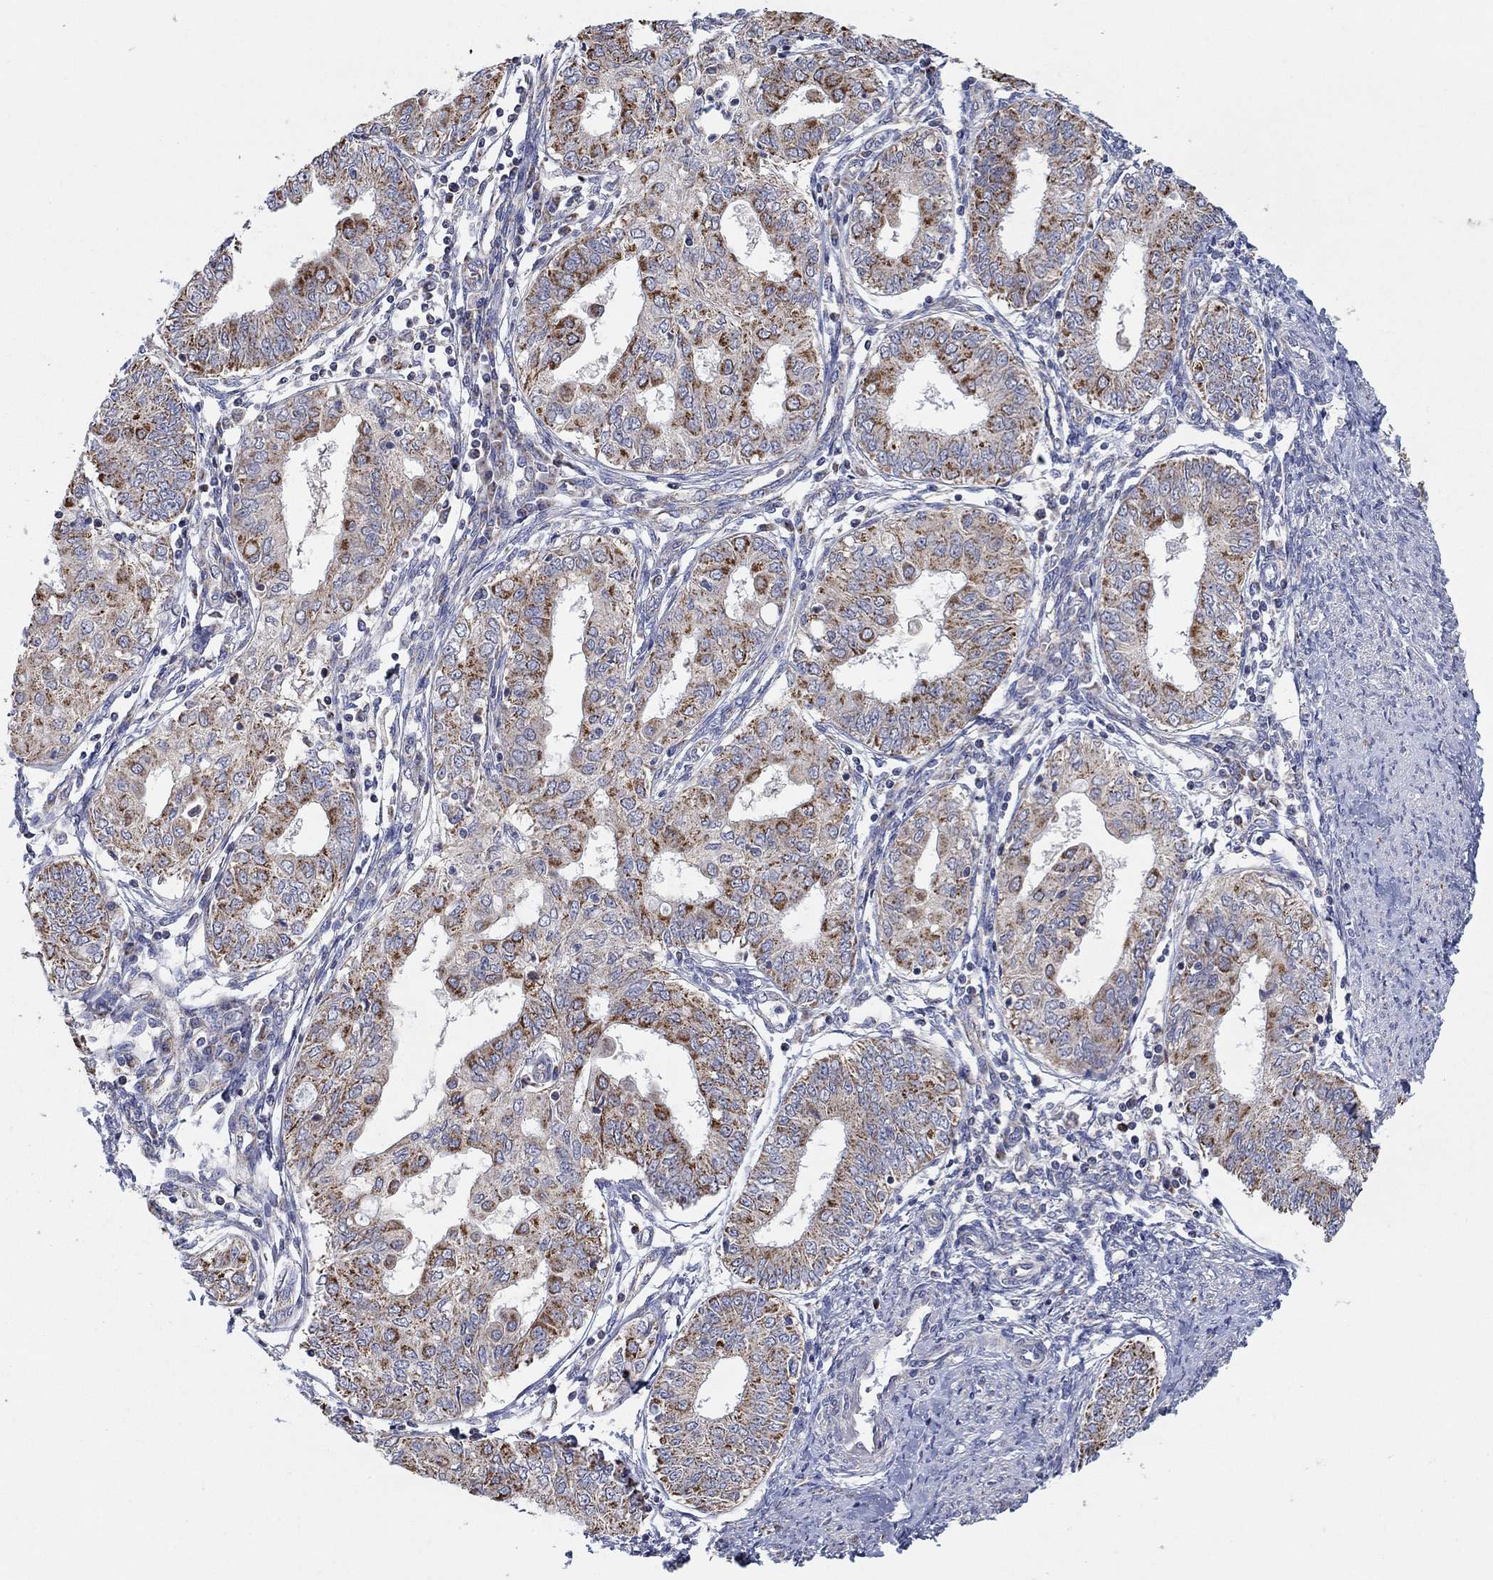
{"staining": {"intensity": "moderate", "quantity": "25%-75%", "location": "cytoplasmic/membranous"}, "tissue": "endometrial cancer", "cell_type": "Tumor cells", "image_type": "cancer", "snomed": [{"axis": "morphology", "description": "Adenocarcinoma, NOS"}, {"axis": "topography", "description": "Endometrium"}], "caption": "A micrograph showing moderate cytoplasmic/membranous expression in approximately 25%-75% of tumor cells in endometrial adenocarcinoma, as visualized by brown immunohistochemical staining.", "gene": "HPS5", "patient": {"sex": "female", "age": 68}}